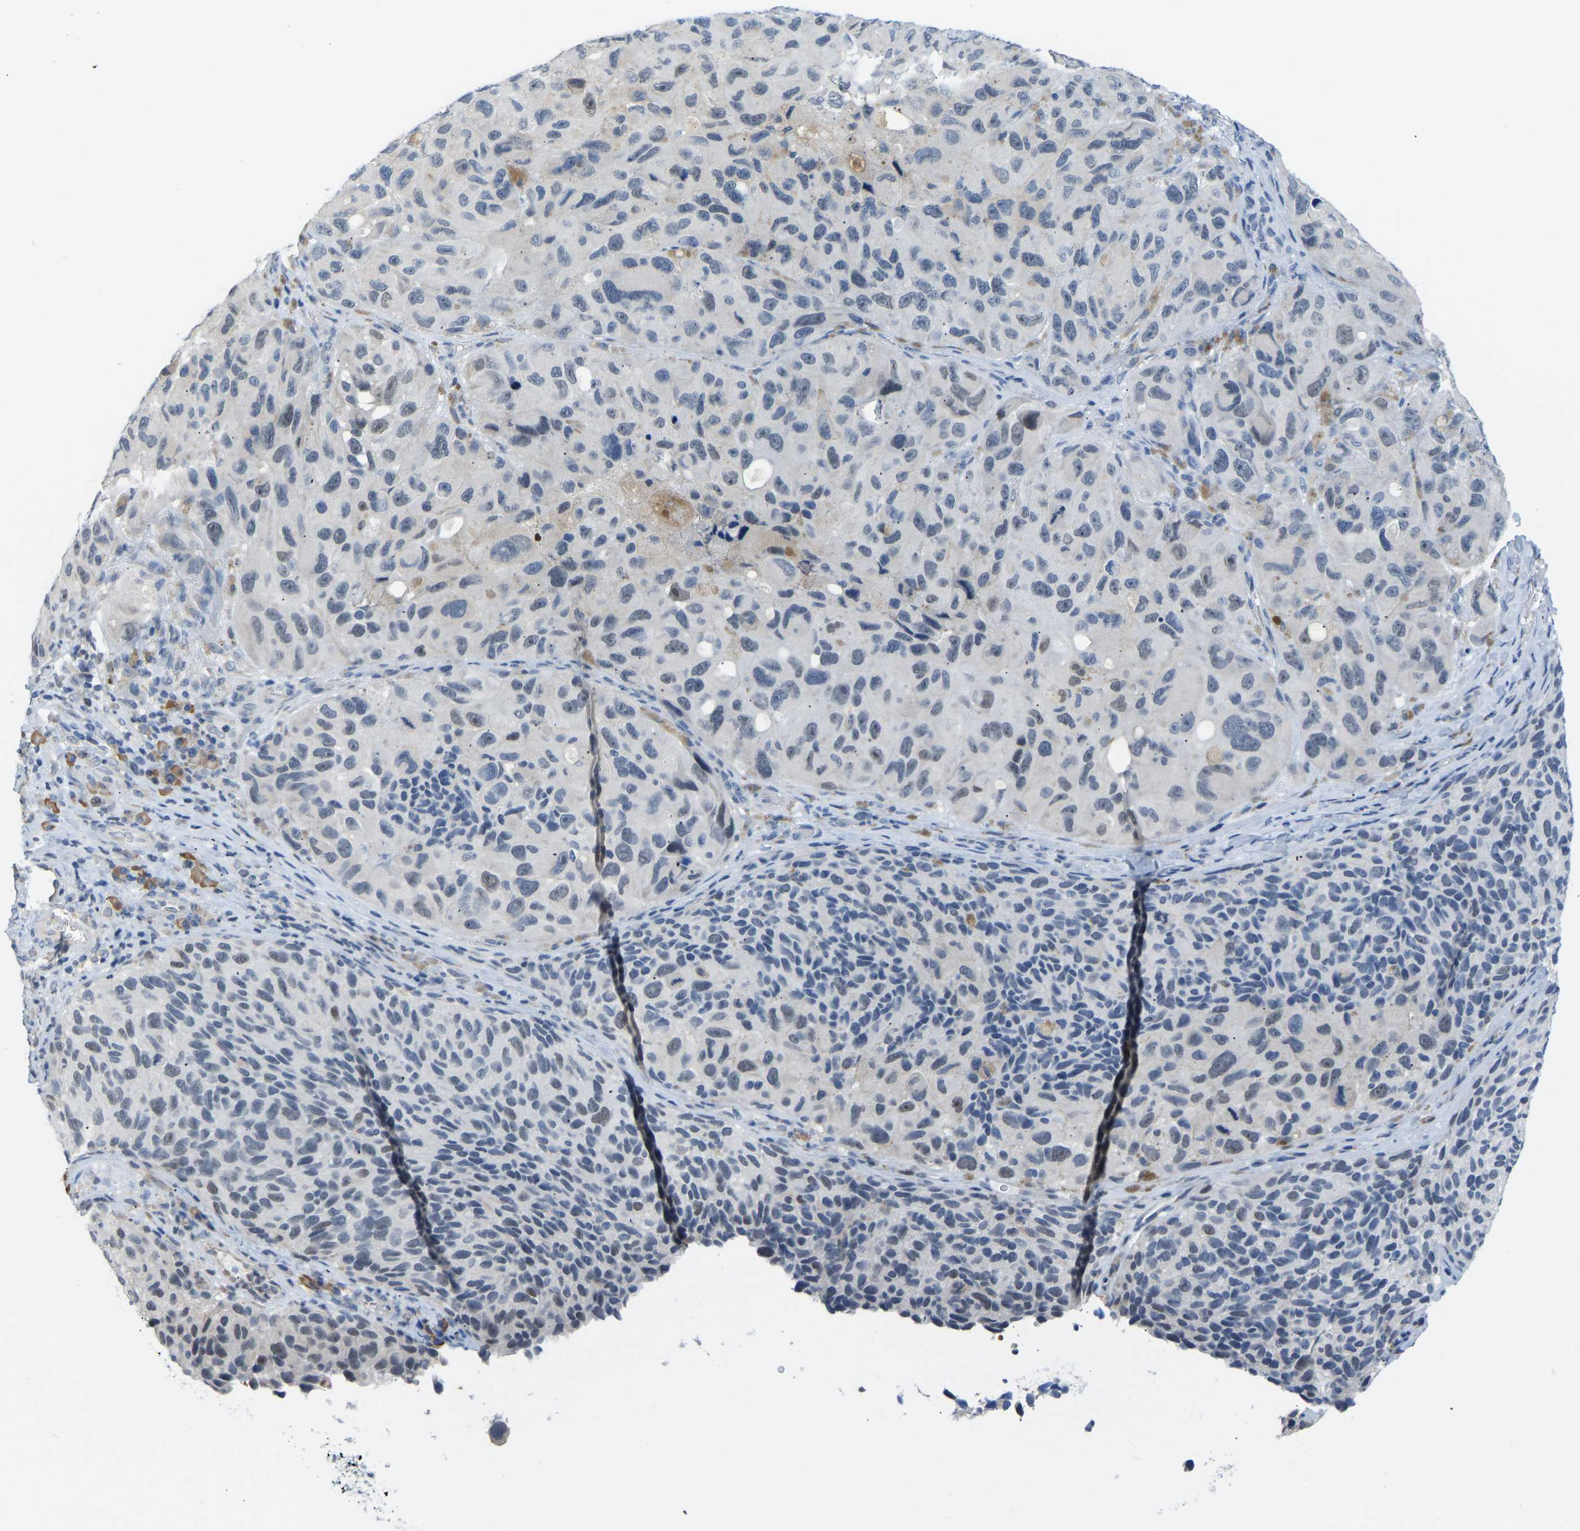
{"staining": {"intensity": "negative", "quantity": "none", "location": "none"}, "tissue": "melanoma", "cell_type": "Tumor cells", "image_type": "cancer", "snomed": [{"axis": "morphology", "description": "Malignant melanoma, NOS"}, {"axis": "topography", "description": "Skin"}], "caption": "Human malignant melanoma stained for a protein using IHC exhibits no expression in tumor cells.", "gene": "VRK1", "patient": {"sex": "female", "age": 73}}